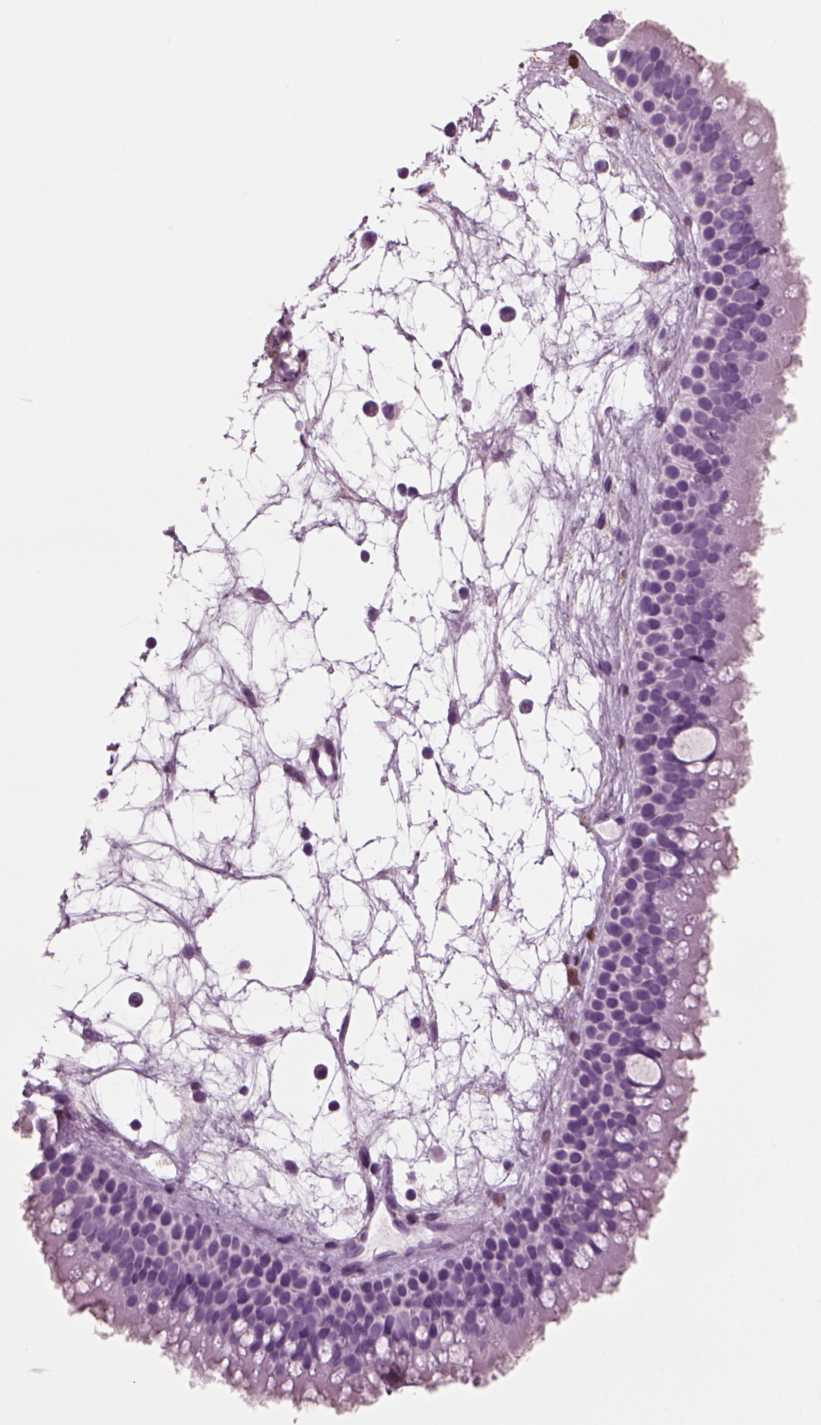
{"staining": {"intensity": "negative", "quantity": "none", "location": "none"}, "tissue": "nasopharynx", "cell_type": "Respiratory epithelial cells", "image_type": "normal", "snomed": [{"axis": "morphology", "description": "Normal tissue, NOS"}, {"axis": "topography", "description": "Nasopharynx"}], "caption": "There is no significant staining in respiratory epithelial cells of nasopharynx. (Stains: DAB (3,3'-diaminobenzidine) immunohistochemistry (IHC) with hematoxylin counter stain, Microscopy: brightfield microscopy at high magnification).", "gene": "CRABP1", "patient": {"sex": "female", "age": 85}}